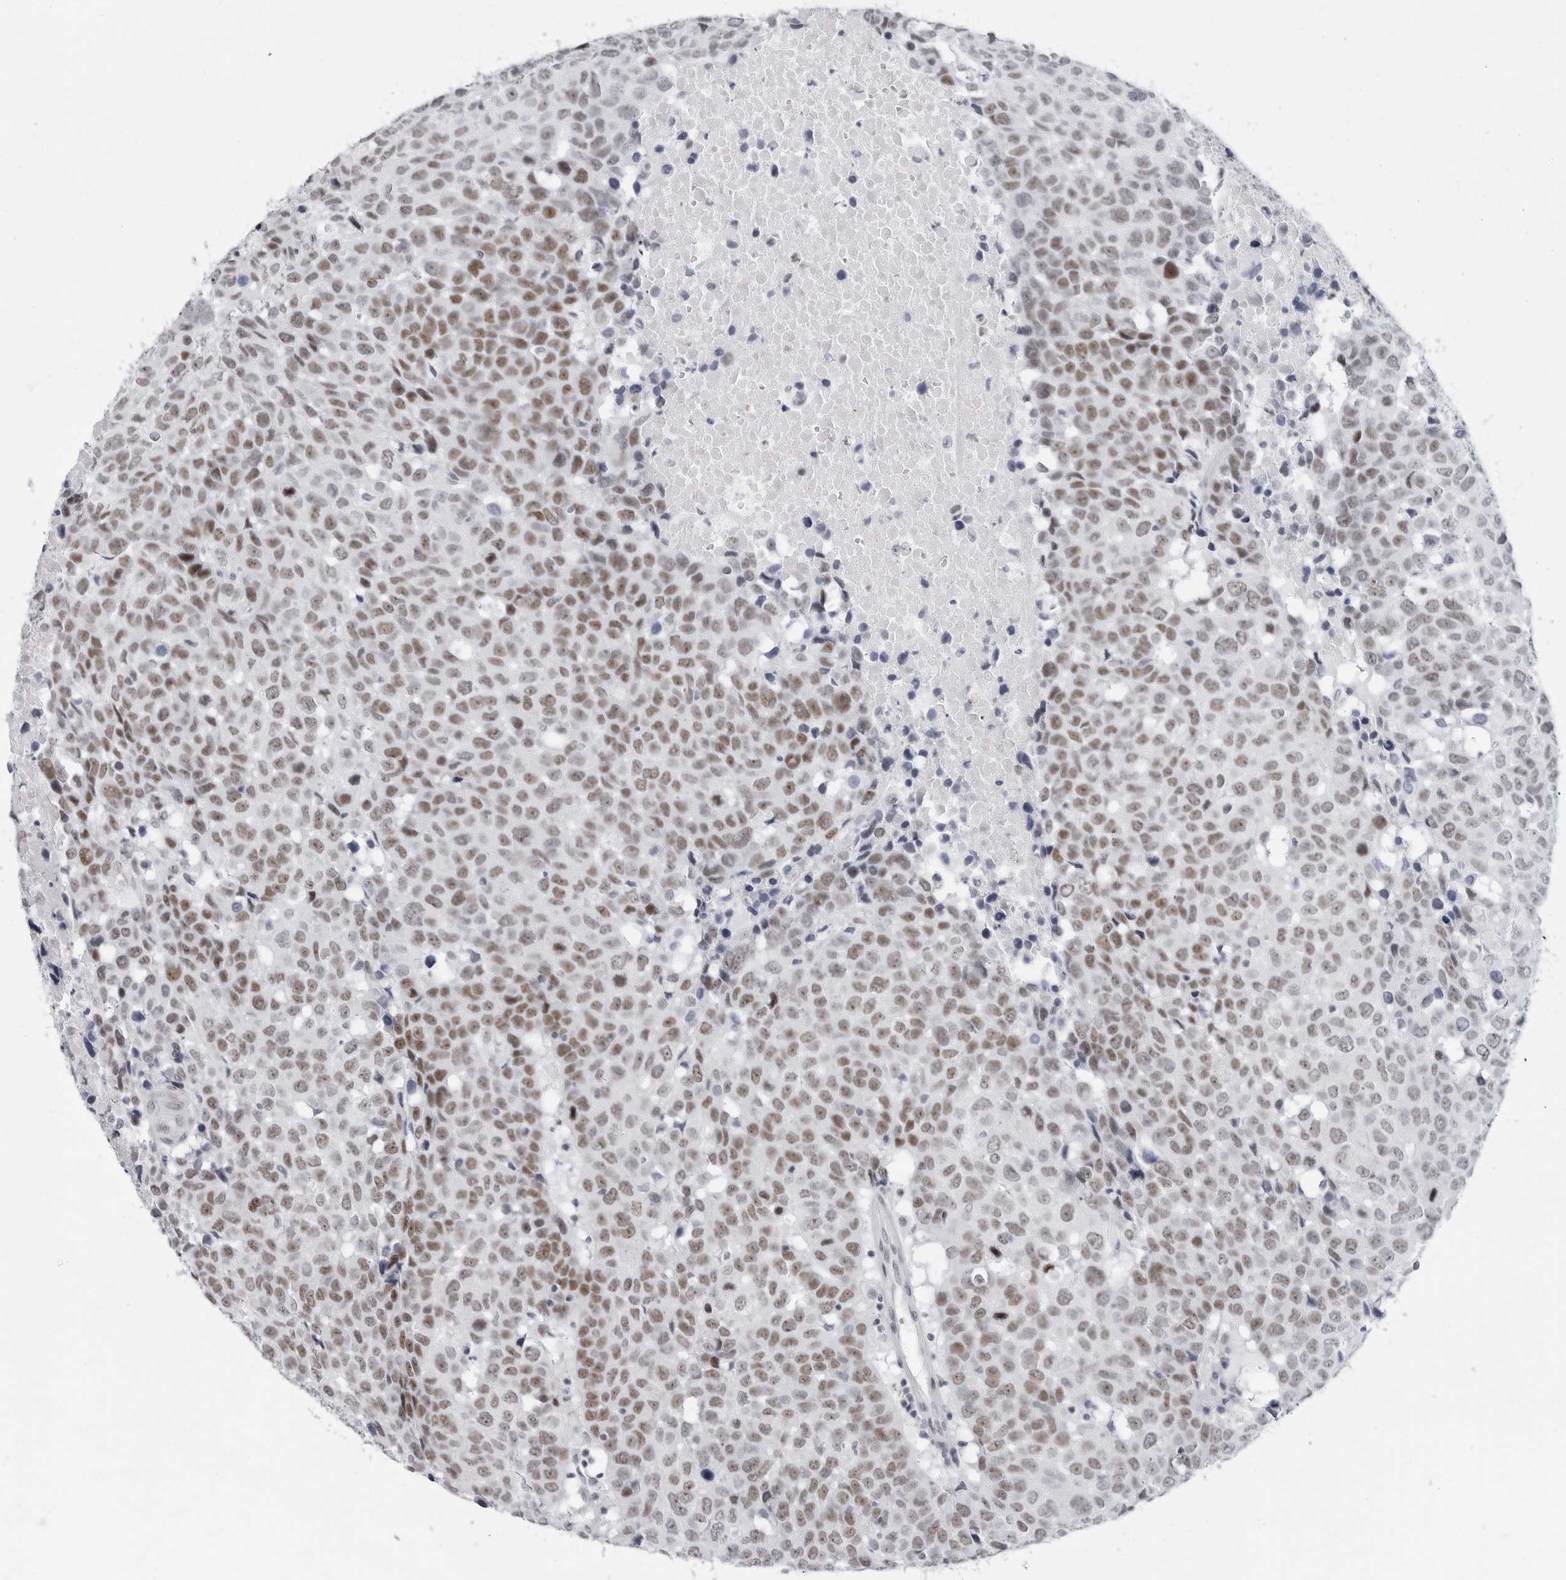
{"staining": {"intensity": "moderate", "quantity": ">75%", "location": "nuclear"}, "tissue": "head and neck cancer", "cell_type": "Tumor cells", "image_type": "cancer", "snomed": [{"axis": "morphology", "description": "Squamous cell carcinoma, NOS"}, {"axis": "topography", "description": "Head-Neck"}], "caption": "Immunohistochemical staining of head and neck squamous cell carcinoma demonstrates medium levels of moderate nuclear staining in approximately >75% of tumor cells.", "gene": "VEZF1", "patient": {"sex": "male", "age": 66}}